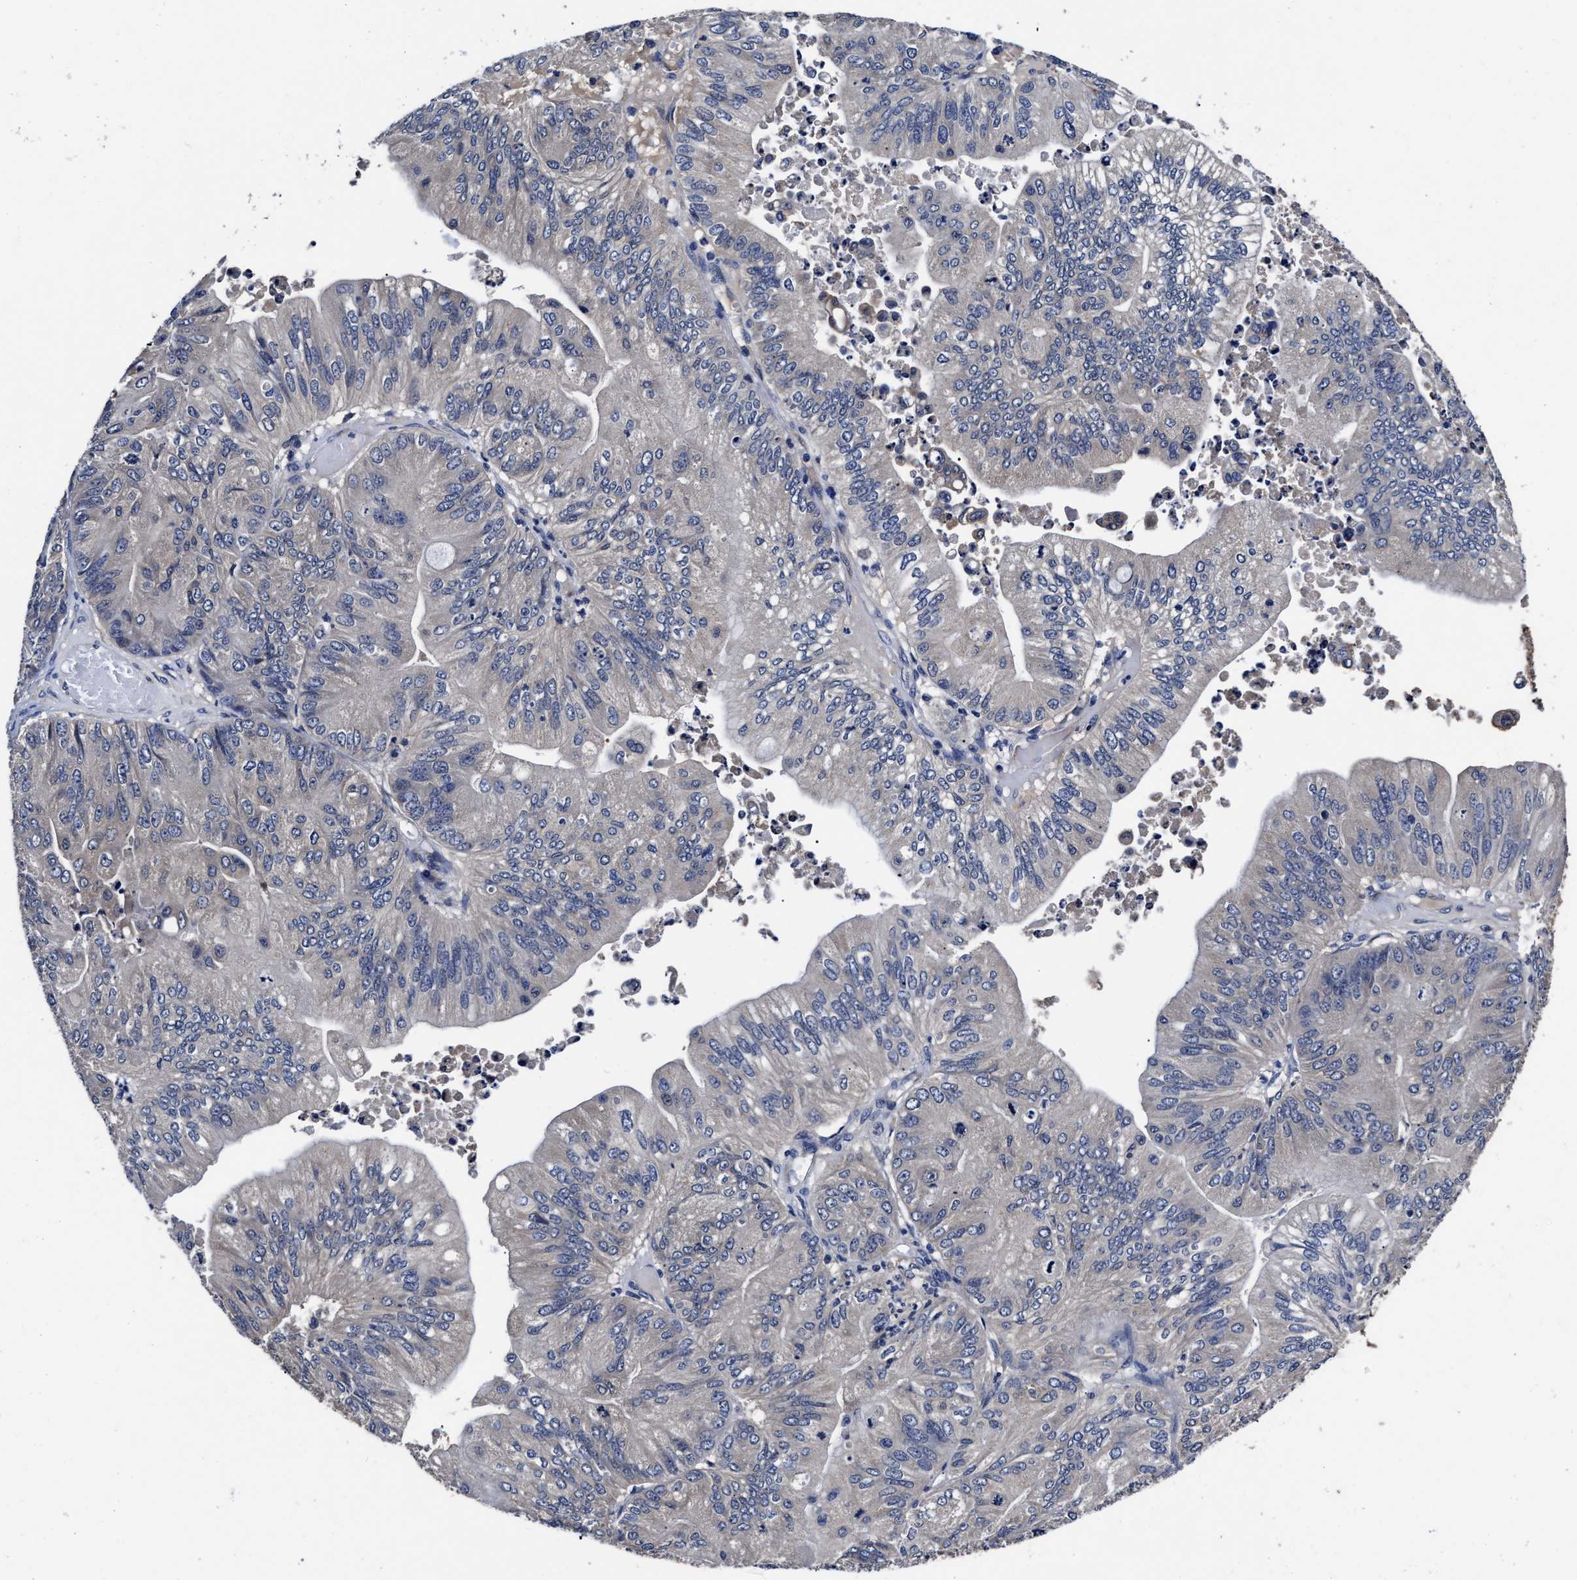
{"staining": {"intensity": "weak", "quantity": "<25%", "location": "cytoplasmic/membranous"}, "tissue": "ovarian cancer", "cell_type": "Tumor cells", "image_type": "cancer", "snomed": [{"axis": "morphology", "description": "Cystadenocarcinoma, mucinous, NOS"}, {"axis": "topography", "description": "Ovary"}], "caption": "Immunohistochemistry photomicrograph of neoplastic tissue: ovarian mucinous cystadenocarcinoma stained with DAB displays no significant protein expression in tumor cells.", "gene": "SOCS5", "patient": {"sex": "female", "age": 61}}